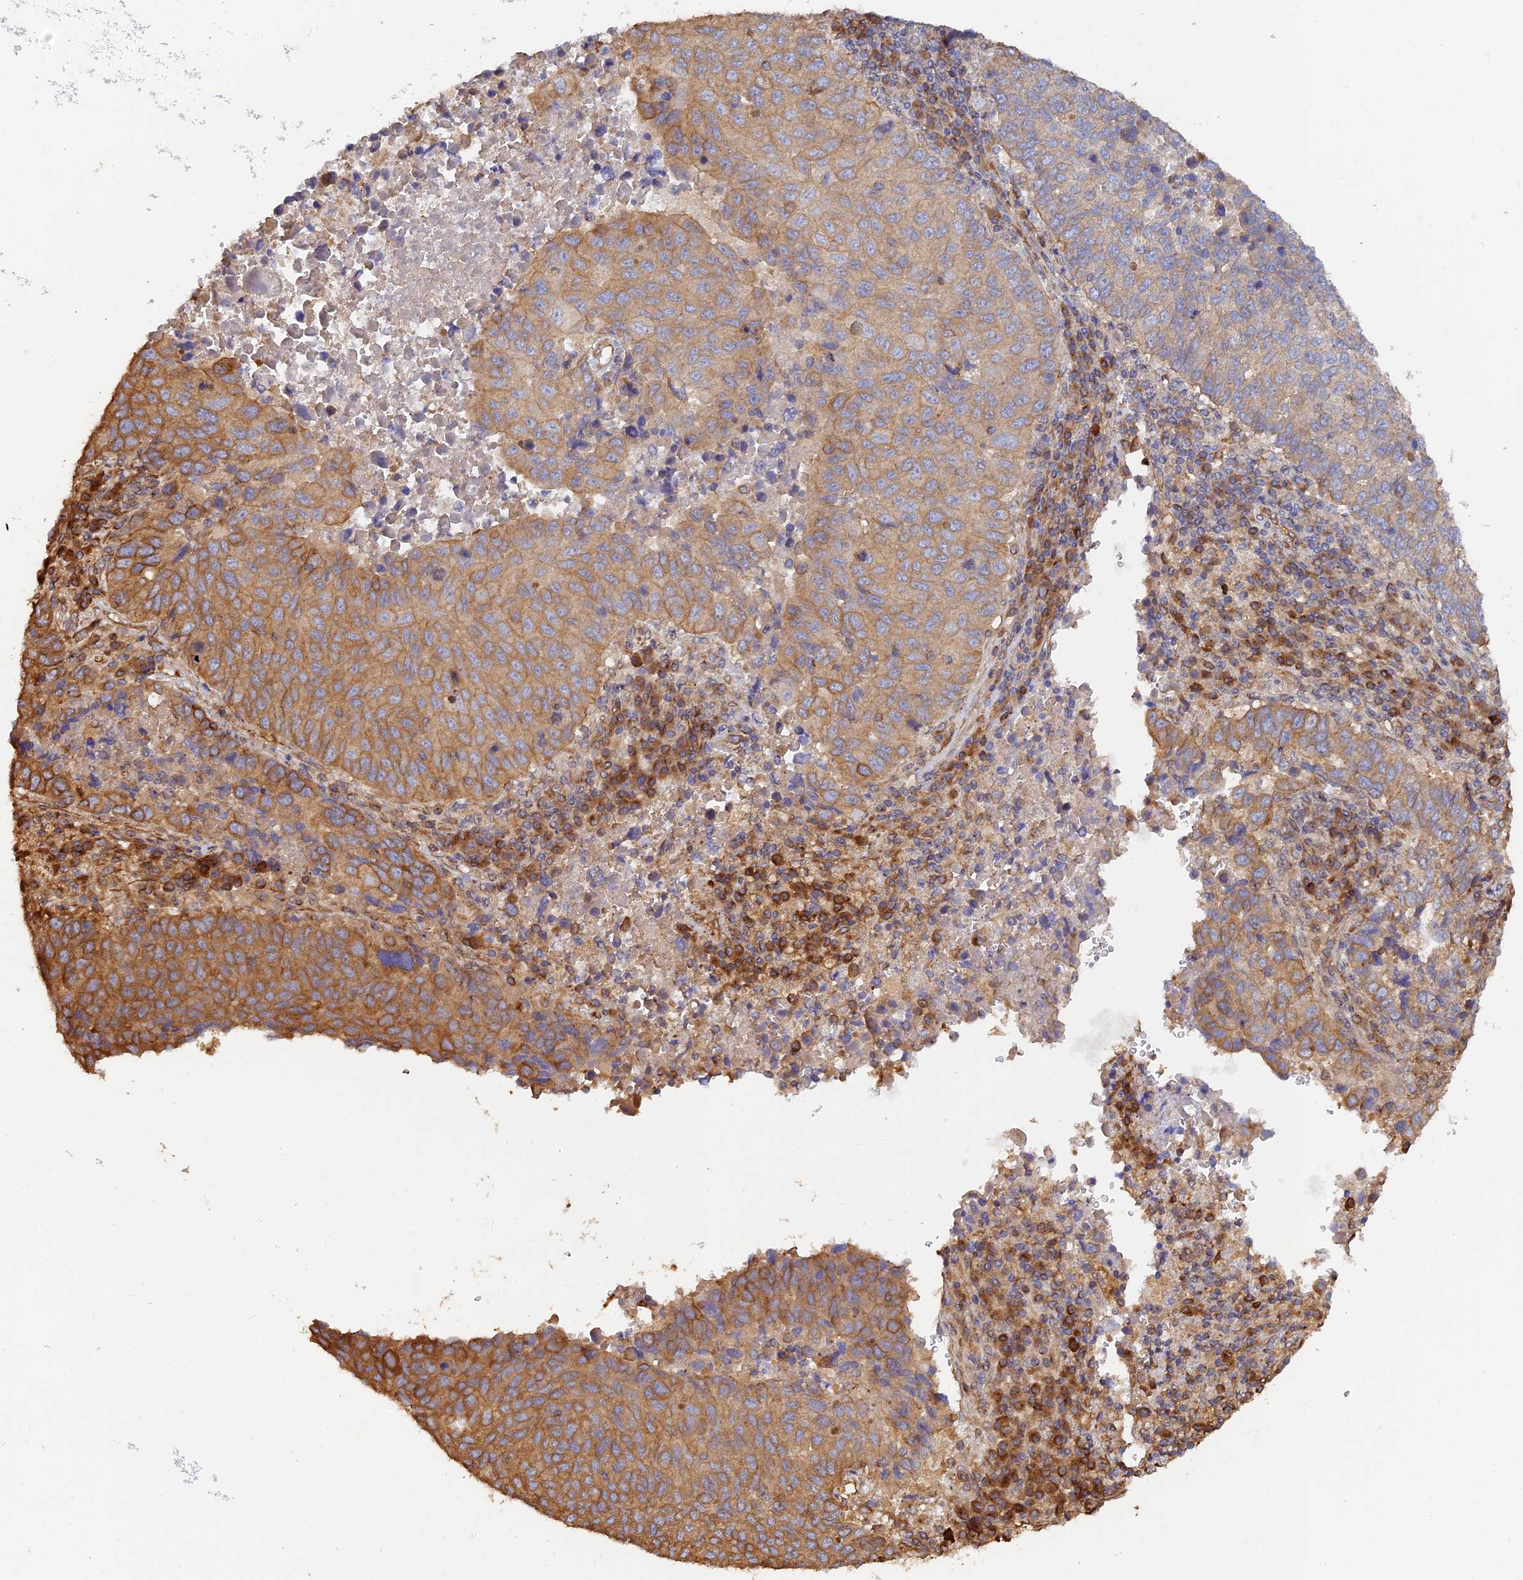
{"staining": {"intensity": "moderate", "quantity": "25%-75%", "location": "cytoplasmic/membranous"}, "tissue": "lung cancer", "cell_type": "Tumor cells", "image_type": "cancer", "snomed": [{"axis": "morphology", "description": "Squamous cell carcinoma, NOS"}, {"axis": "topography", "description": "Lung"}], "caption": "Immunohistochemistry (DAB) staining of human lung cancer shows moderate cytoplasmic/membranous protein positivity in about 25%-75% of tumor cells. (Brightfield microscopy of DAB IHC at high magnification).", "gene": "WBP11", "patient": {"sex": "male", "age": 73}}